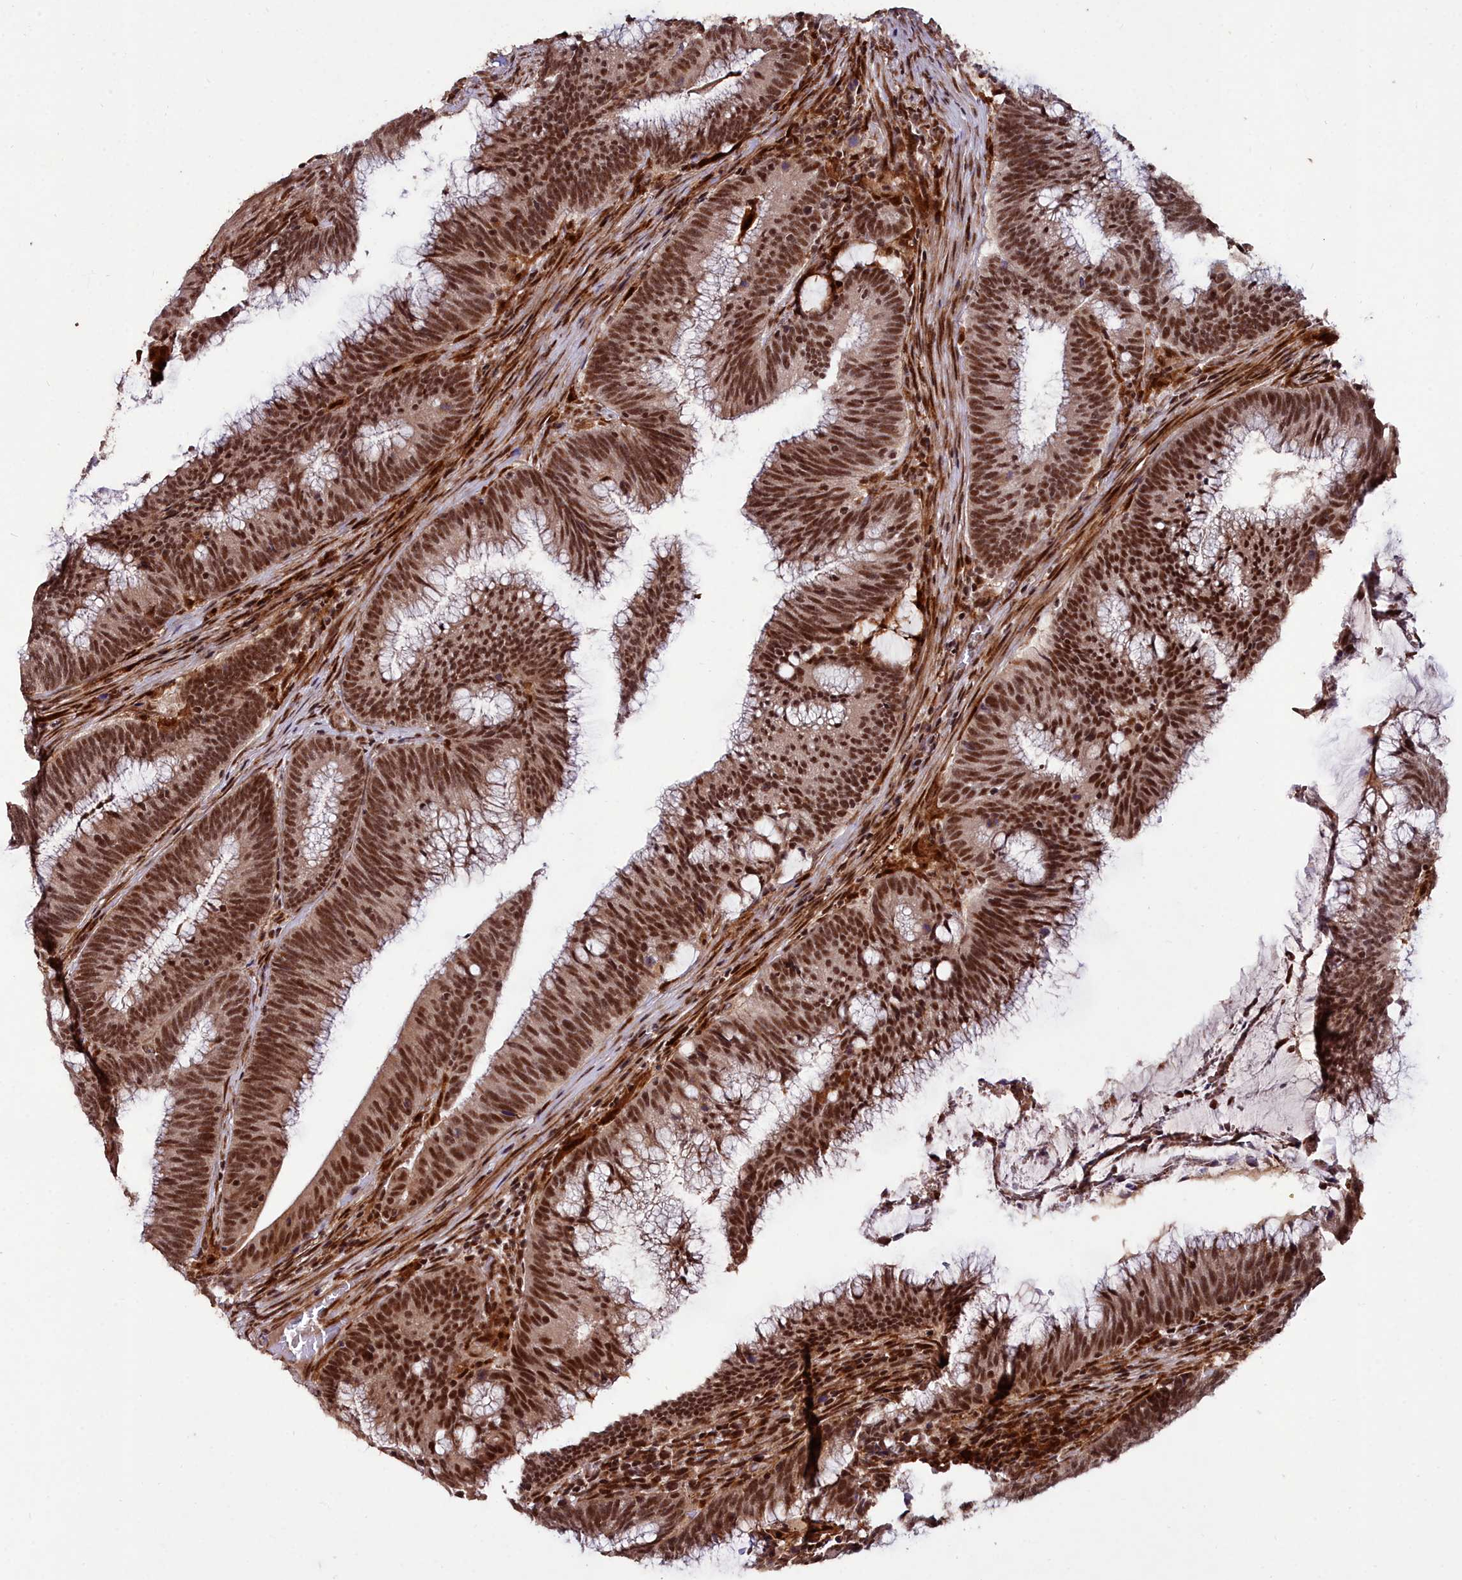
{"staining": {"intensity": "strong", "quantity": ">75%", "location": "cytoplasmic/membranous,nuclear"}, "tissue": "colorectal cancer", "cell_type": "Tumor cells", "image_type": "cancer", "snomed": [{"axis": "morphology", "description": "Adenocarcinoma, NOS"}, {"axis": "topography", "description": "Rectum"}], "caption": "This photomicrograph exhibits IHC staining of adenocarcinoma (colorectal), with high strong cytoplasmic/membranous and nuclear staining in approximately >75% of tumor cells.", "gene": "CXXC1", "patient": {"sex": "female", "age": 77}}